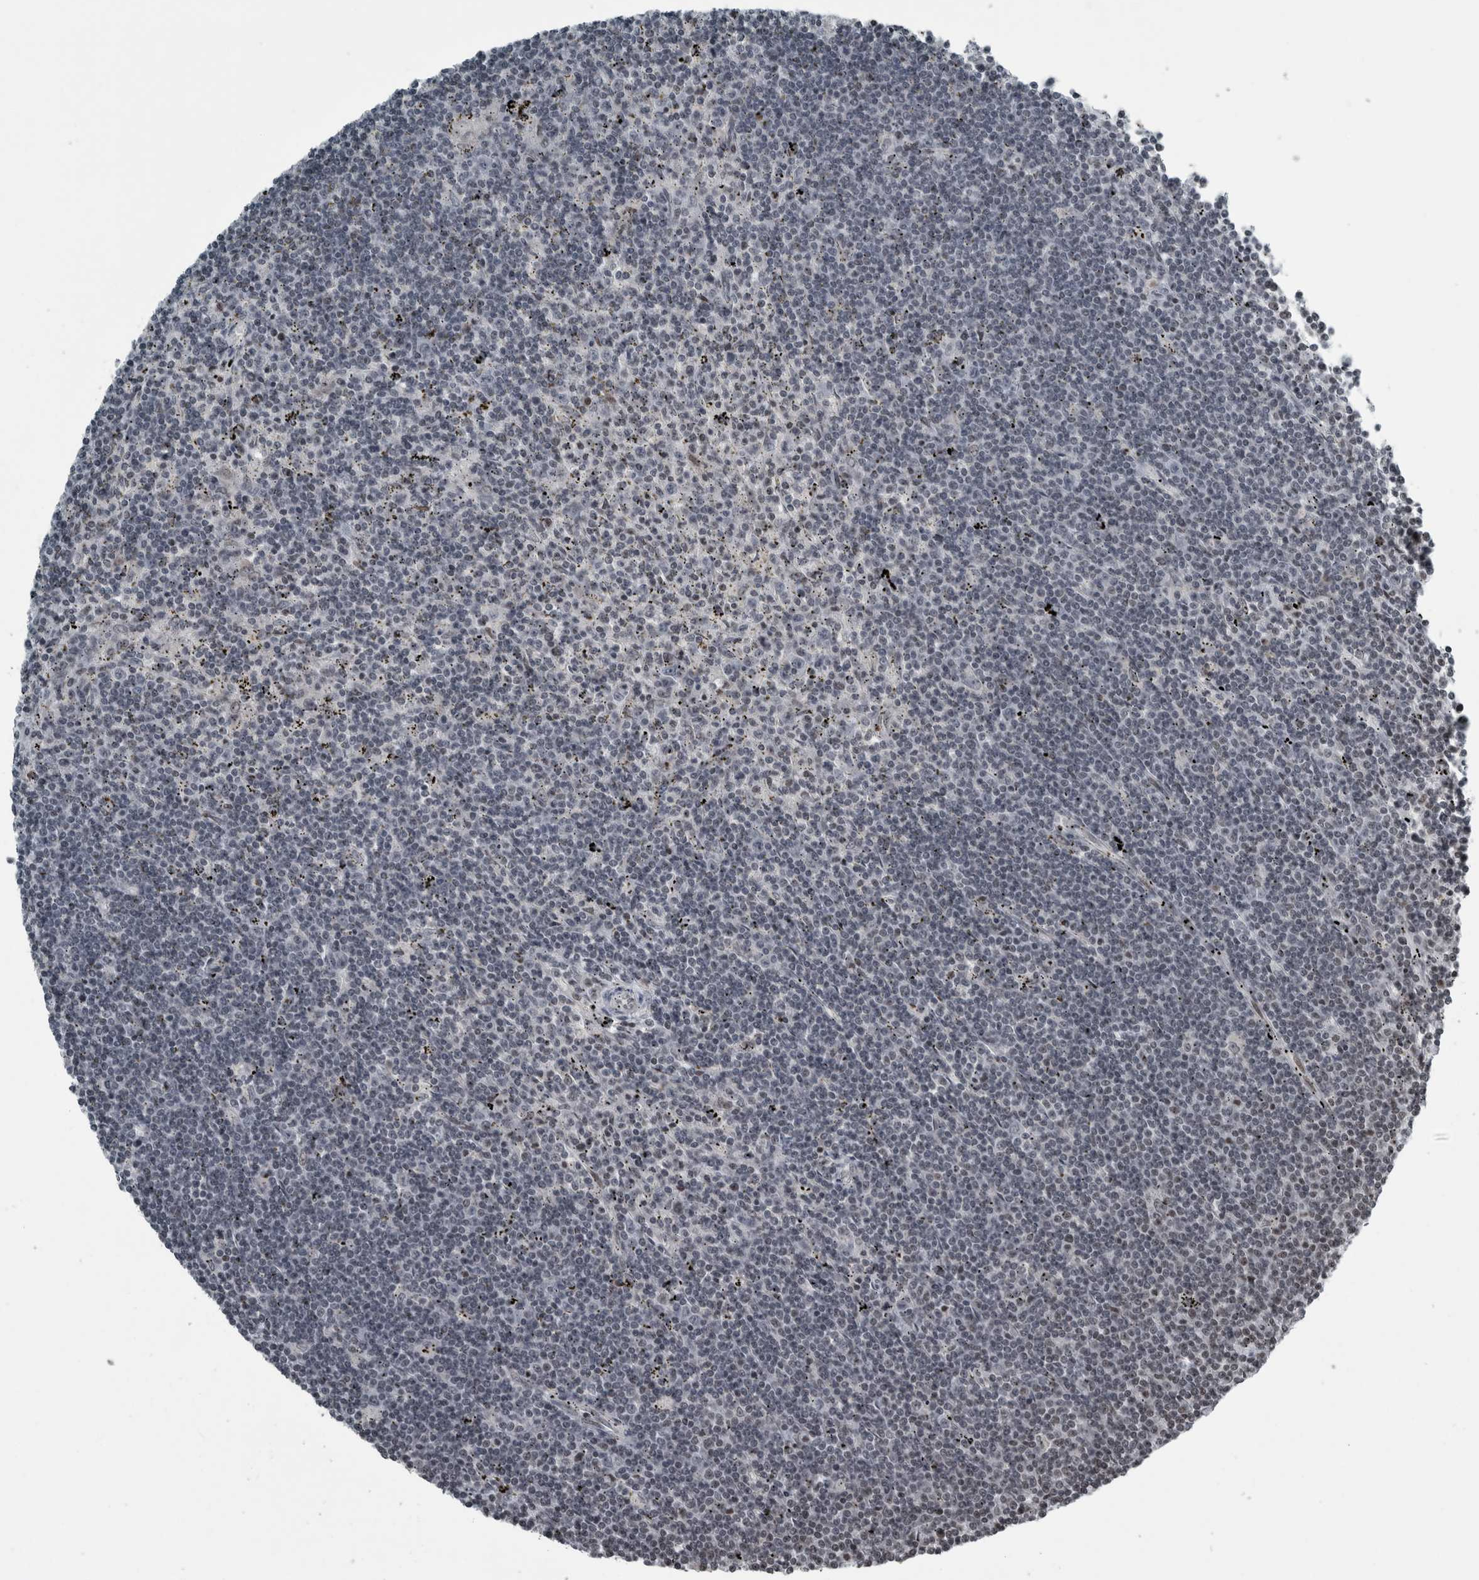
{"staining": {"intensity": "negative", "quantity": "none", "location": "none"}, "tissue": "lymphoma", "cell_type": "Tumor cells", "image_type": "cancer", "snomed": [{"axis": "morphology", "description": "Malignant lymphoma, non-Hodgkin's type, Low grade"}, {"axis": "topography", "description": "Spleen"}], "caption": "Protein analysis of lymphoma demonstrates no significant positivity in tumor cells. (DAB (3,3'-diaminobenzidine) IHC, high magnification).", "gene": "UNC50", "patient": {"sex": "male", "age": 76}}